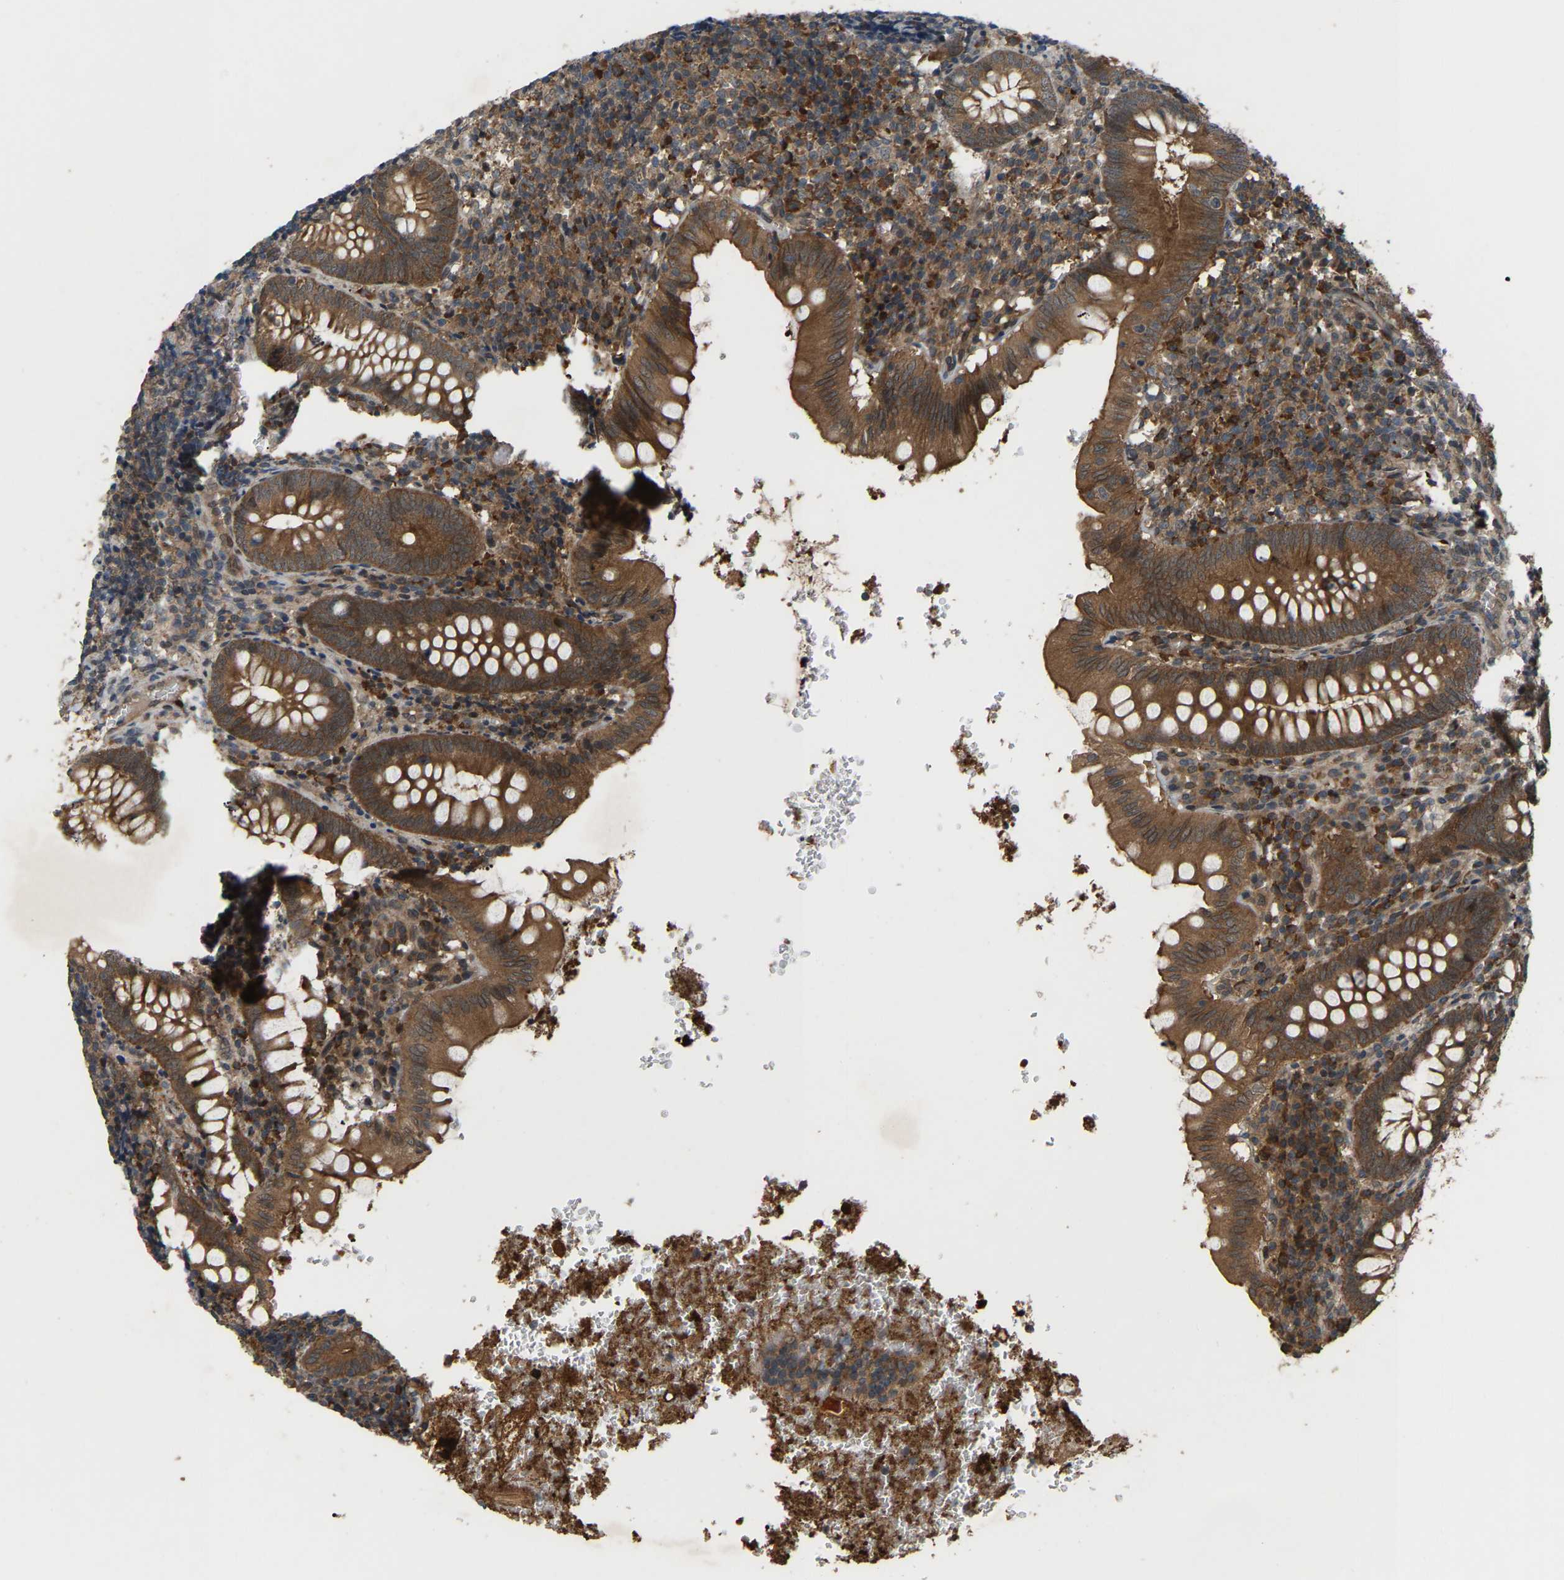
{"staining": {"intensity": "strong", "quantity": ">75%", "location": "cytoplasmic/membranous"}, "tissue": "appendix", "cell_type": "Glandular cells", "image_type": "normal", "snomed": [{"axis": "morphology", "description": "Normal tissue, NOS"}, {"axis": "topography", "description": "Appendix"}], "caption": "A high-resolution image shows IHC staining of benign appendix, which shows strong cytoplasmic/membranous positivity in about >75% of glandular cells.", "gene": "CROT", "patient": {"sex": "male", "age": 8}}